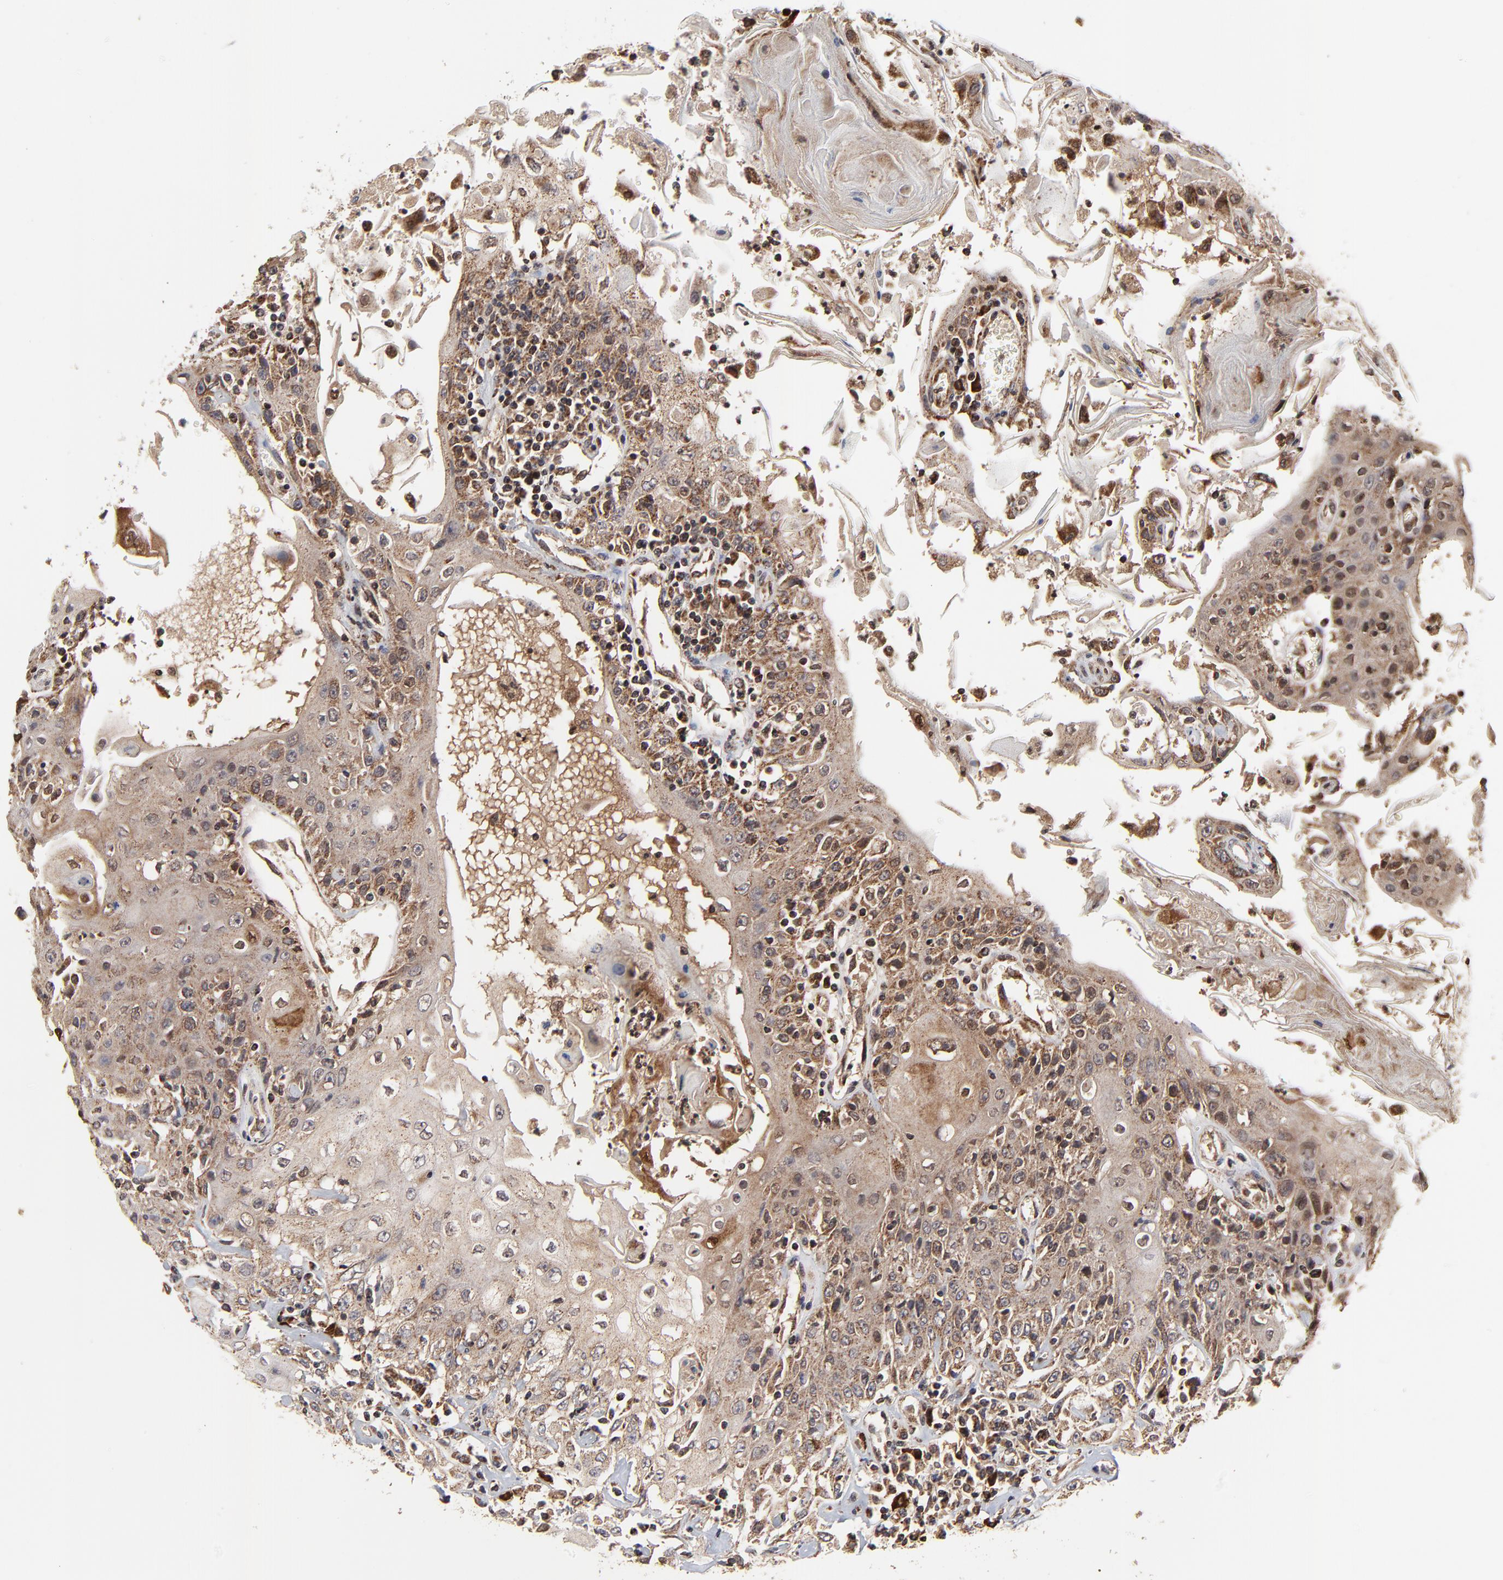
{"staining": {"intensity": "weak", "quantity": "<25%", "location": "cytoplasmic/membranous"}, "tissue": "head and neck cancer", "cell_type": "Tumor cells", "image_type": "cancer", "snomed": [{"axis": "morphology", "description": "Squamous cell carcinoma, NOS"}, {"axis": "topography", "description": "Oral tissue"}, {"axis": "topography", "description": "Head-Neck"}], "caption": "Histopathology image shows no significant protein staining in tumor cells of head and neck cancer (squamous cell carcinoma).", "gene": "ZNF550", "patient": {"sex": "female", "age": 76}}